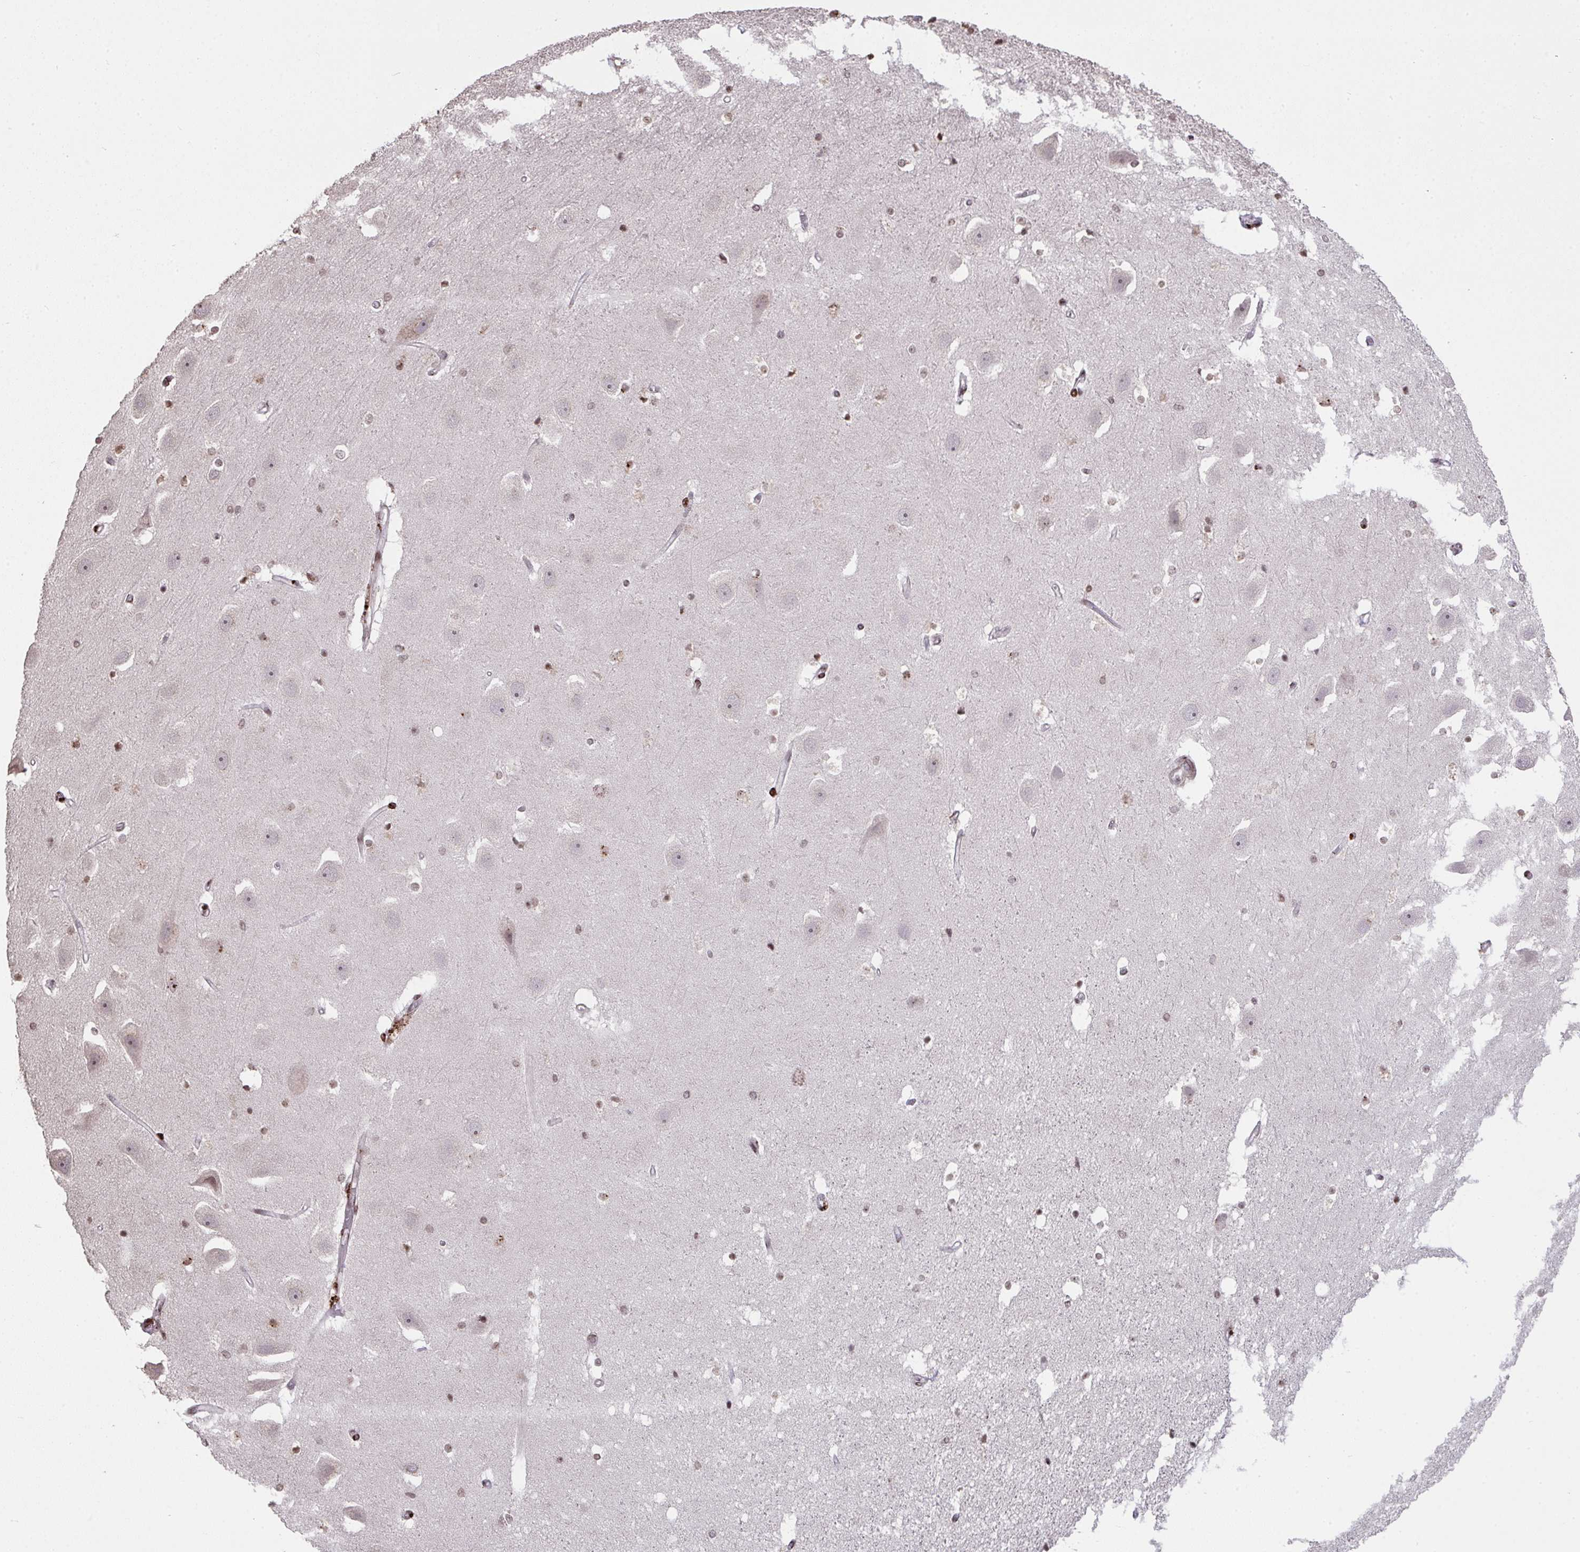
{"staining": {"intensity": "strong", "quantity": "<25%", "location": "cytoplasmic/membranous"}, "tissue": "hippocampus", "cell_type": "Glial cells", "image_type": "normal", "snomed": [{"axis": "morphology", "description": "Normal tissue, NOS"}, {"axis": "topography", "description": "Hippocampus"}], "caption": "DAB immunohistochemical staining of normal human hippocampus shows strong cytoplasmic/membranous protein expression in approximately <25% of glial cells. The protein is shown in brown color, while the nuclei are stained blue.", "gene": "NIP7", "patient": {"sex": "male", "age": 63}}